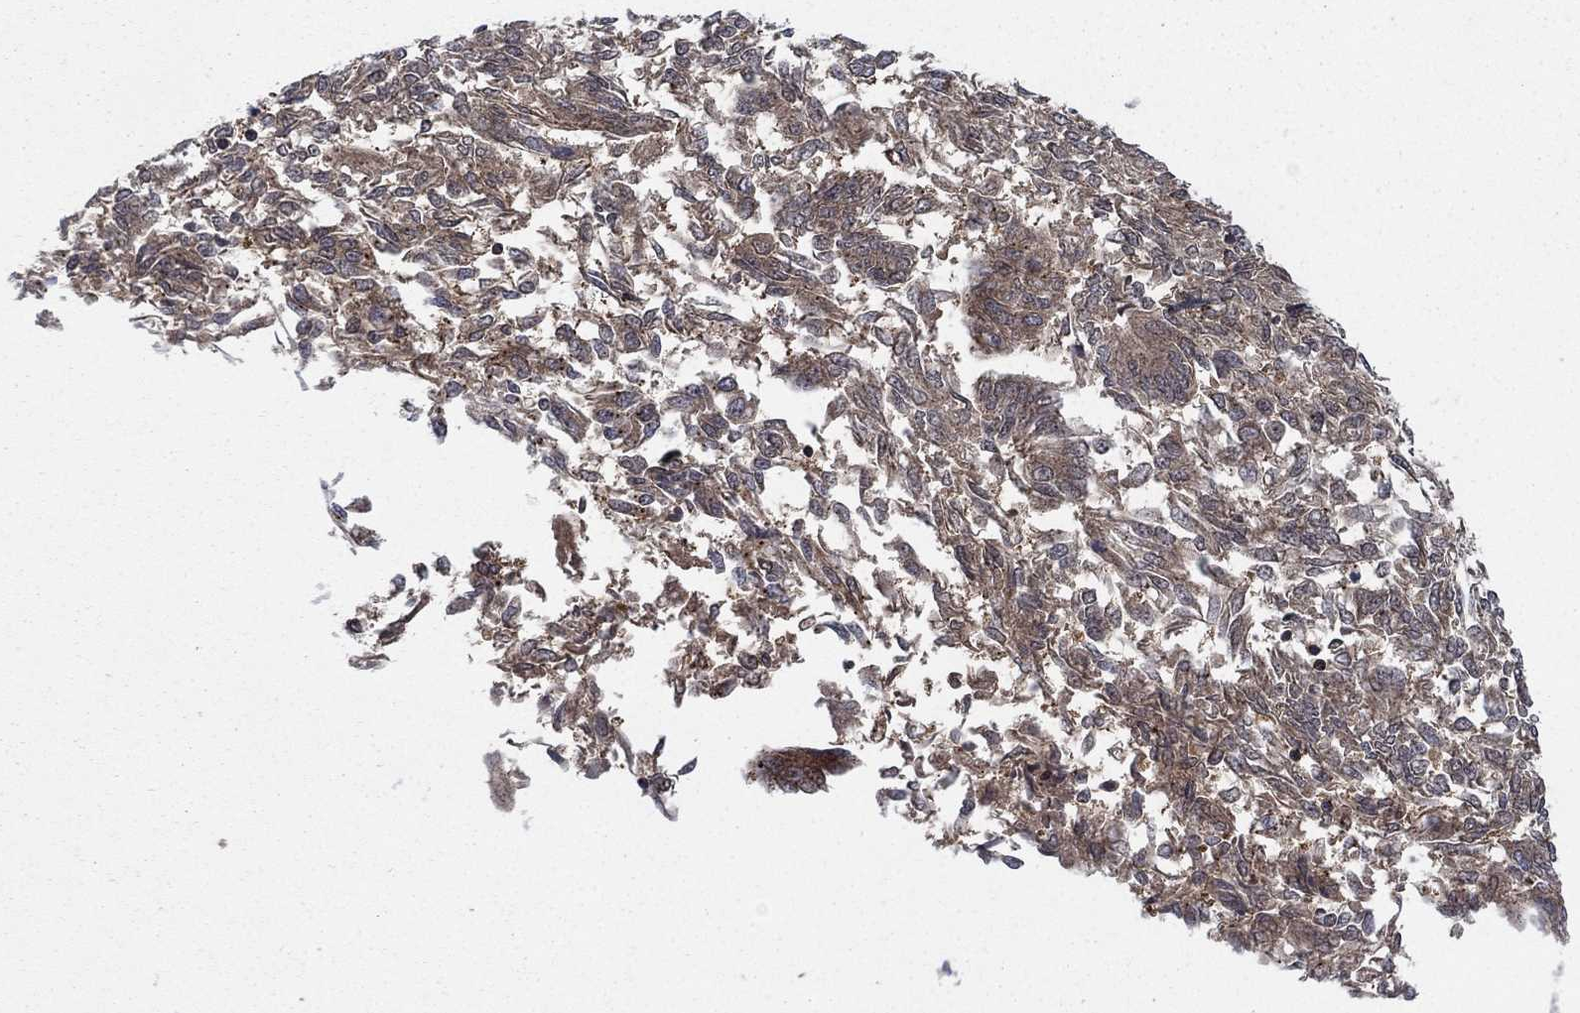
{"staining": {"intensity": "moderate", "quantity": "25%-75%", "location": "cytoplasmic/membranous"}, "tissue": "endometrial cancer", "cell_type": "Tumor cells", "image_type": "cancer", "snomed": [{"axis": "morphology", "description": "Adenocarcinoma, NOS"}, {"axis": "topography", "description": "Endometrium"}], "caption": "Immunohistochemistry image of neoplastic tissue: human endometrial adenocarcinoma stained using immunohistochemistry exhibits medium levels of moderate protein expression localized specifically in the cytoplasmic/membranous of tumor cells, appearing as a cytoplasmic/membranous brown color.", "gene": "IFI35", "patient": {"sex": "female", "age": 58}}